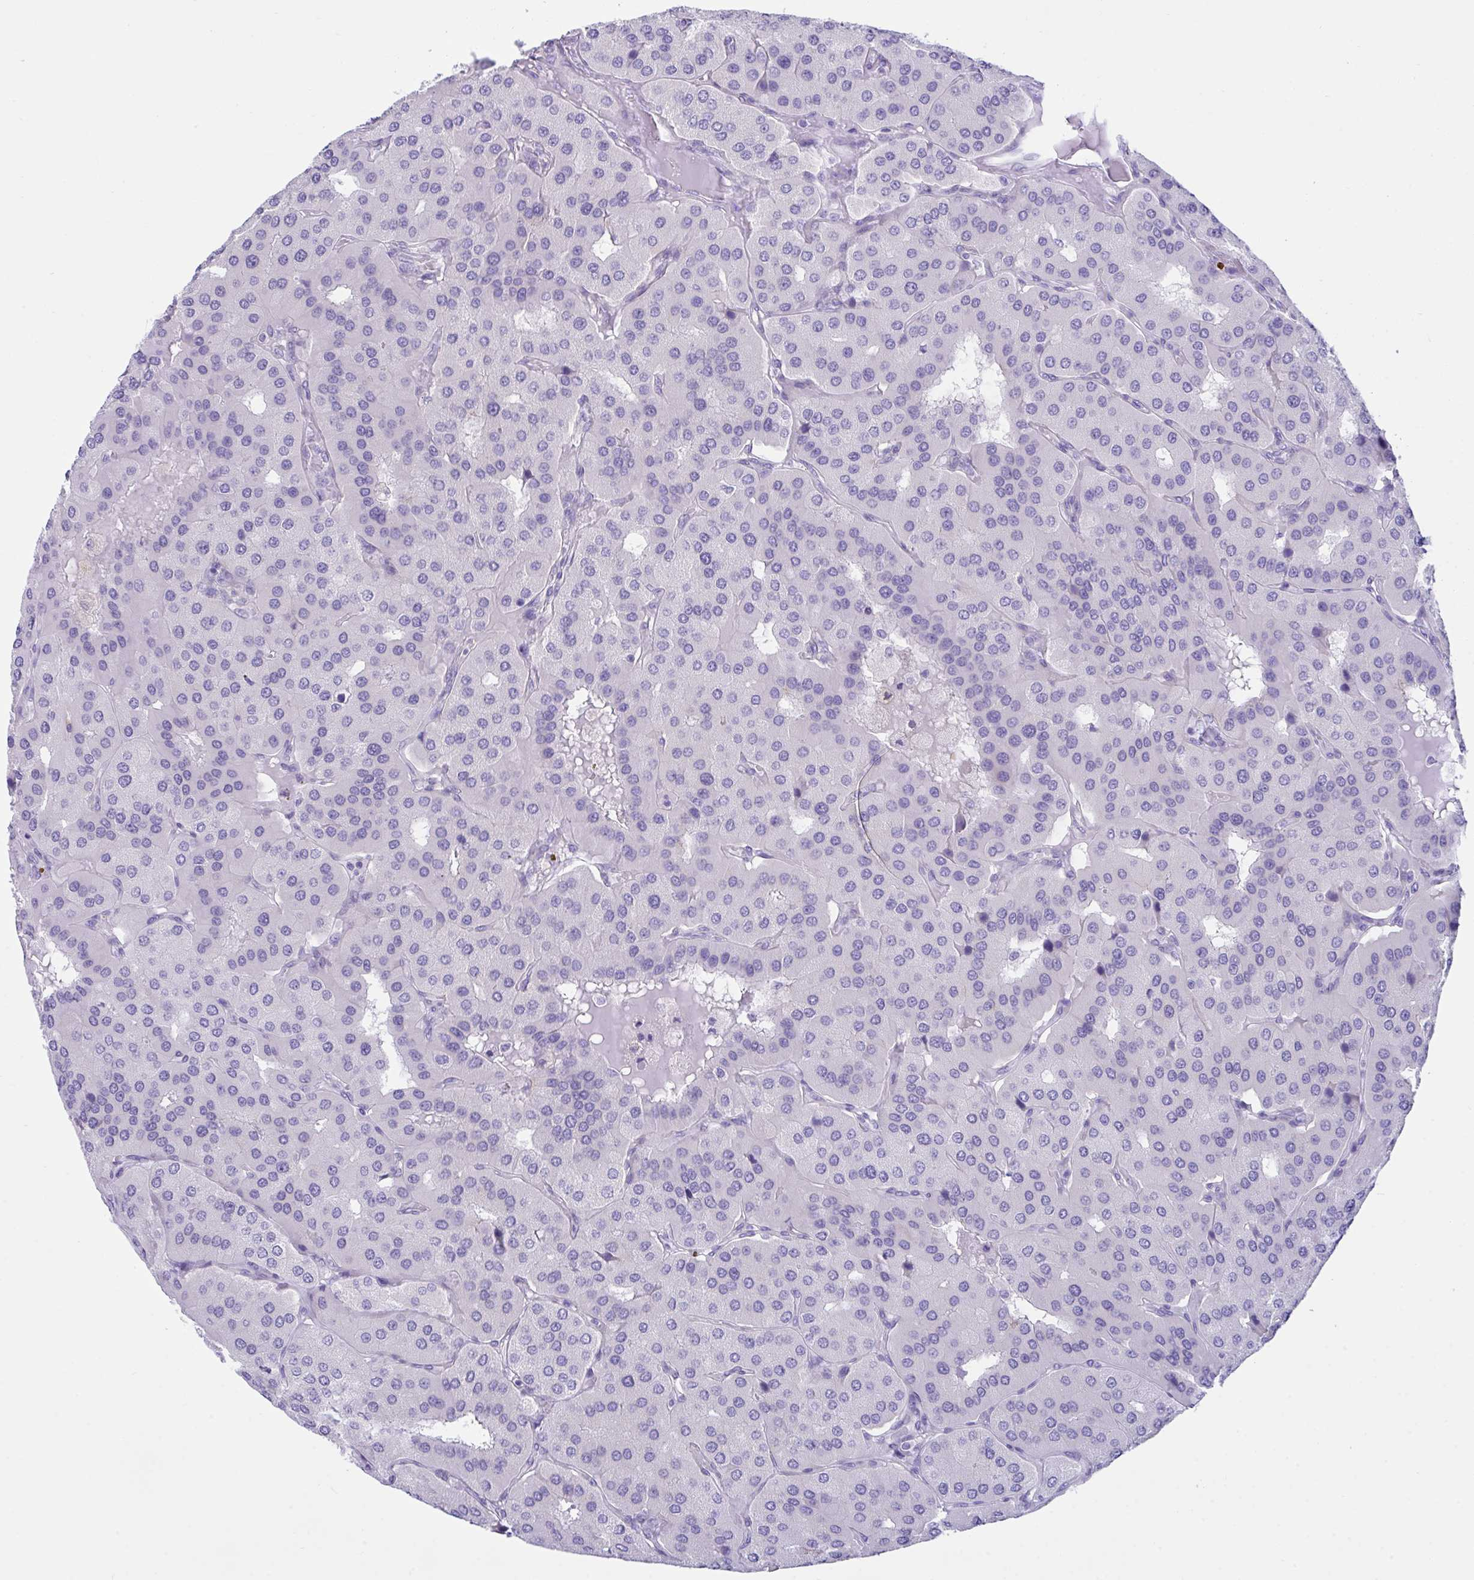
{"staining": {"intensity": "negative", "quantity": "none", "location": "none"}, "tissue": "parathyroid gland", "cell_type": "Glandular cells", "image_type": "normal", "snomed": [{"axis": "morphology", "description": "Normal tissue, NOS"}, {"axis": "morphology", "description": "Adenoma, NOS"}, {"axis": "topography", "description": "Parathyroid gland"}], "caption": "Micrograph shows no significant protein expression in glandular cells of unremarkable parathyroid gland.", "gene": "TMEM106B", "patient": {"sex": "female", "age": 86}}